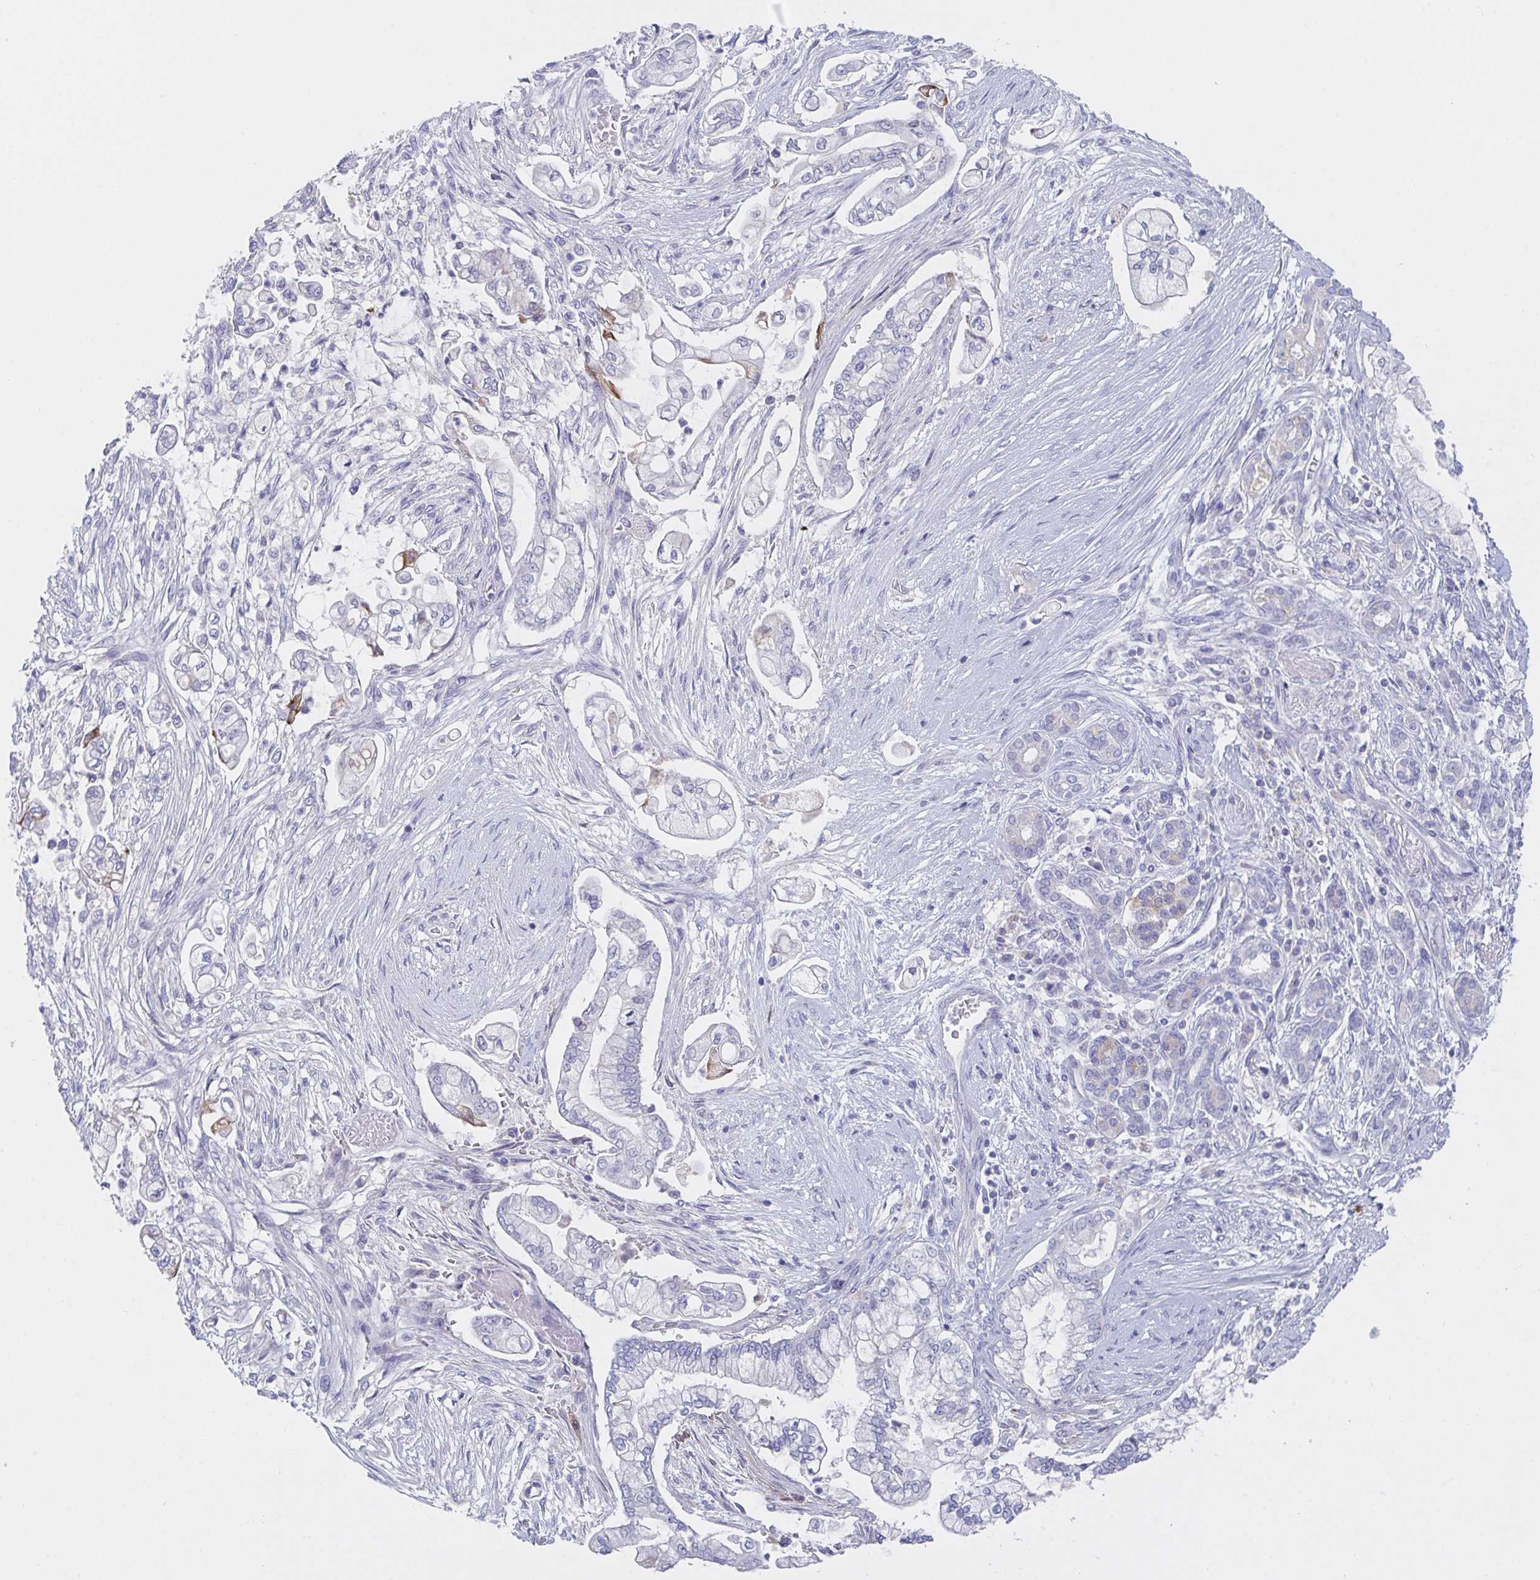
{"staining": {"intensity": "negative", "quantity": "none", "location": "none"}, "tissue": "pancreatic cancer", "cell_type": "Tumor cells", "image_type": "cancer", "snomed": [{"axis": "morphology", "description": "Adenocarcinoma, NOS"}, {"axis": "topography", "description": "Pancreas"}], "caption": "DAB (3,3'-diaminobenzidine) immunohistochemical staining of pancreatic adenocarcinoma displays no significant staining in tumor cells.", "gene": "ZNF561", "patient": {"sex": "female", "age": 69}}